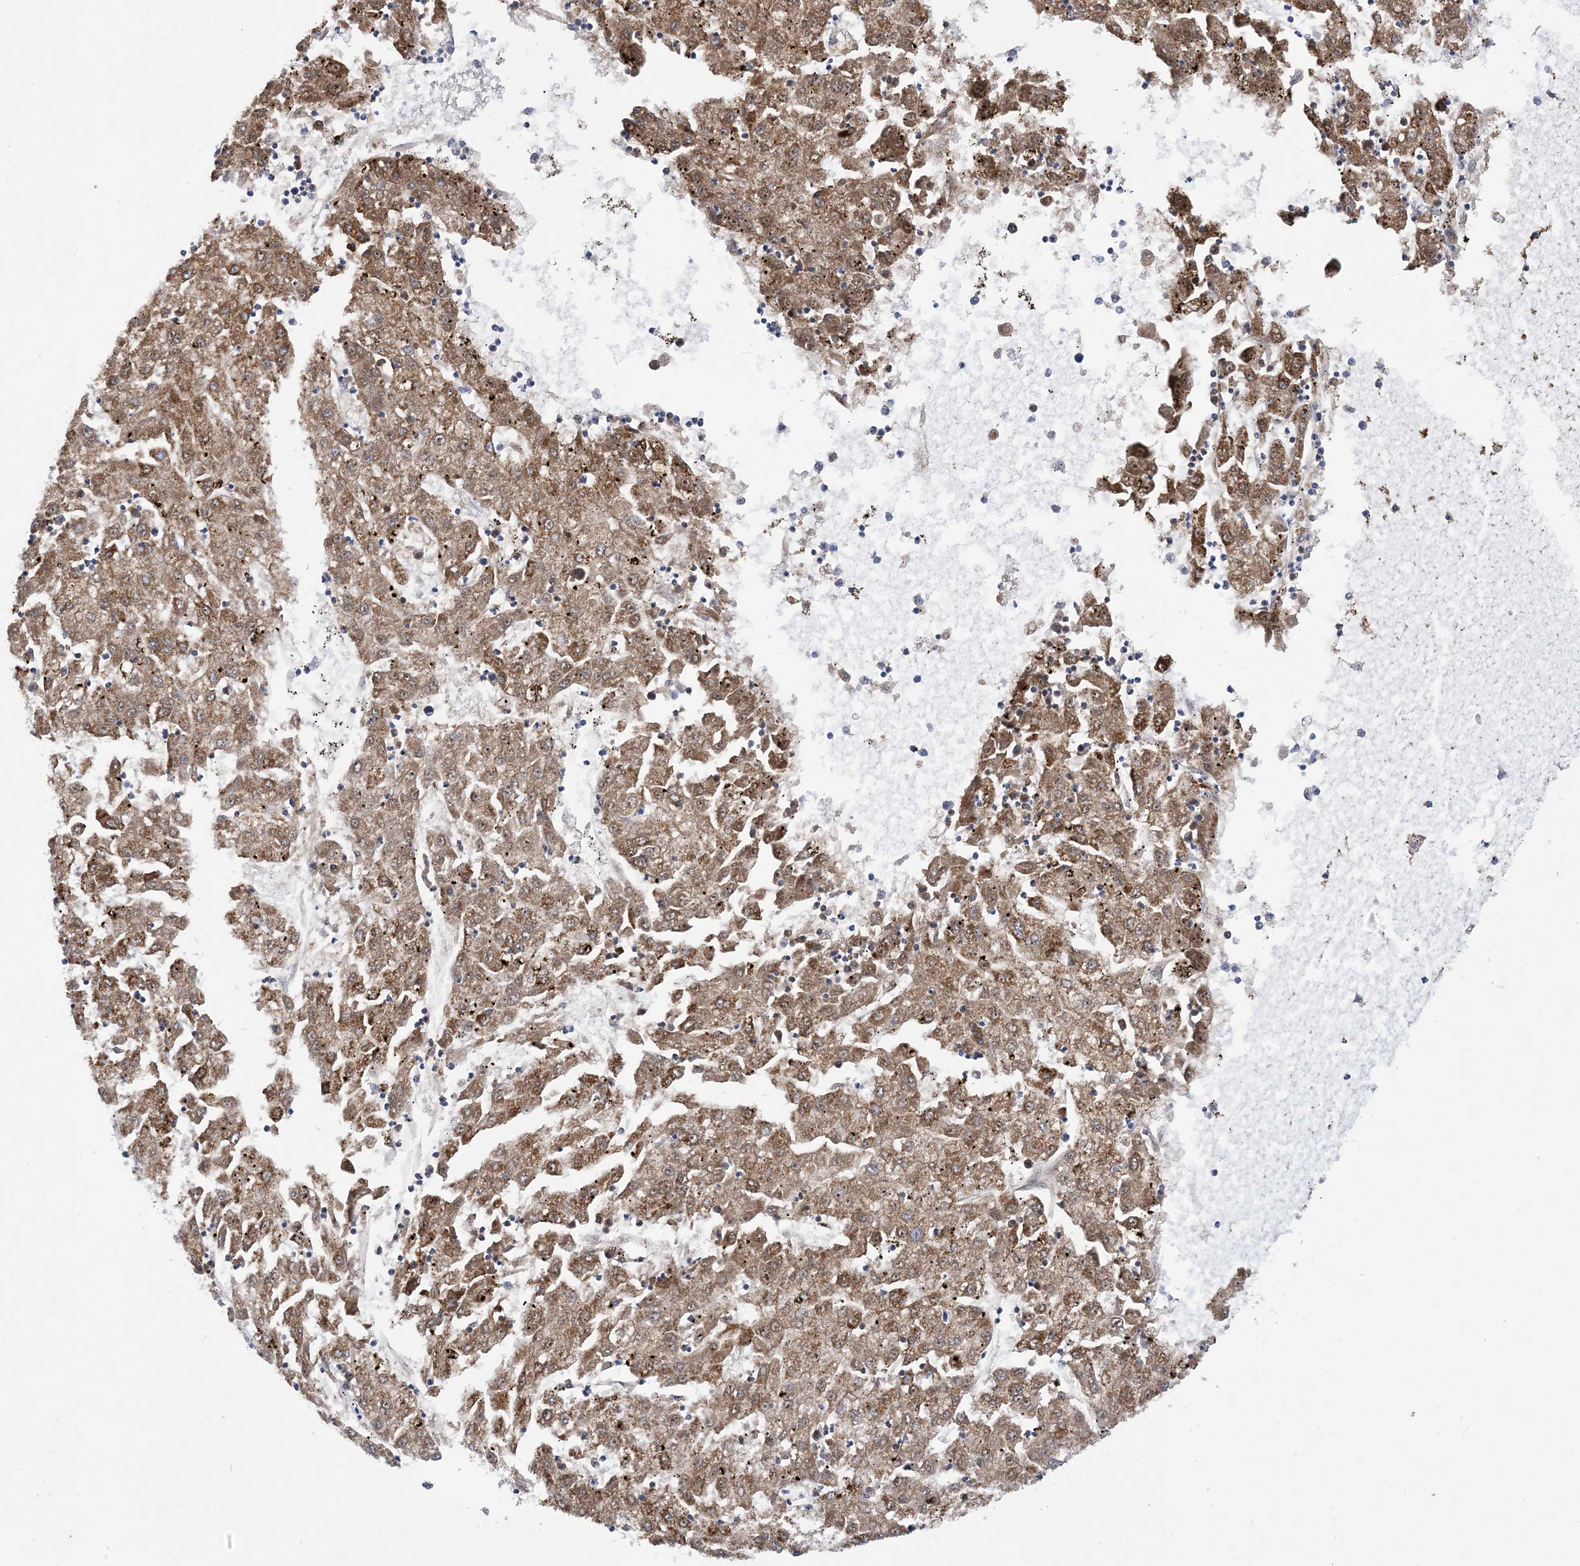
{"staining": {"intensity": "moderate", "quantity": ">75%", "location": "cytoplasmic/membranous"}, "tissue": "liver cancer", "cell_type": "Tumor cells", "image_type": "cancer", "snomed": [{"axis": "morphology", "description": "Carcinoma, Hepatocellular, NOS"}, {"axis": "topography", "description": "Liver"}], "caption": "A brown stain labels moderate cytoplasmic/membranous expression of a protein in liver cancer tumor cells.", "gene": "CLEC16A", "patient": {"sex": "male", "age": 72}}